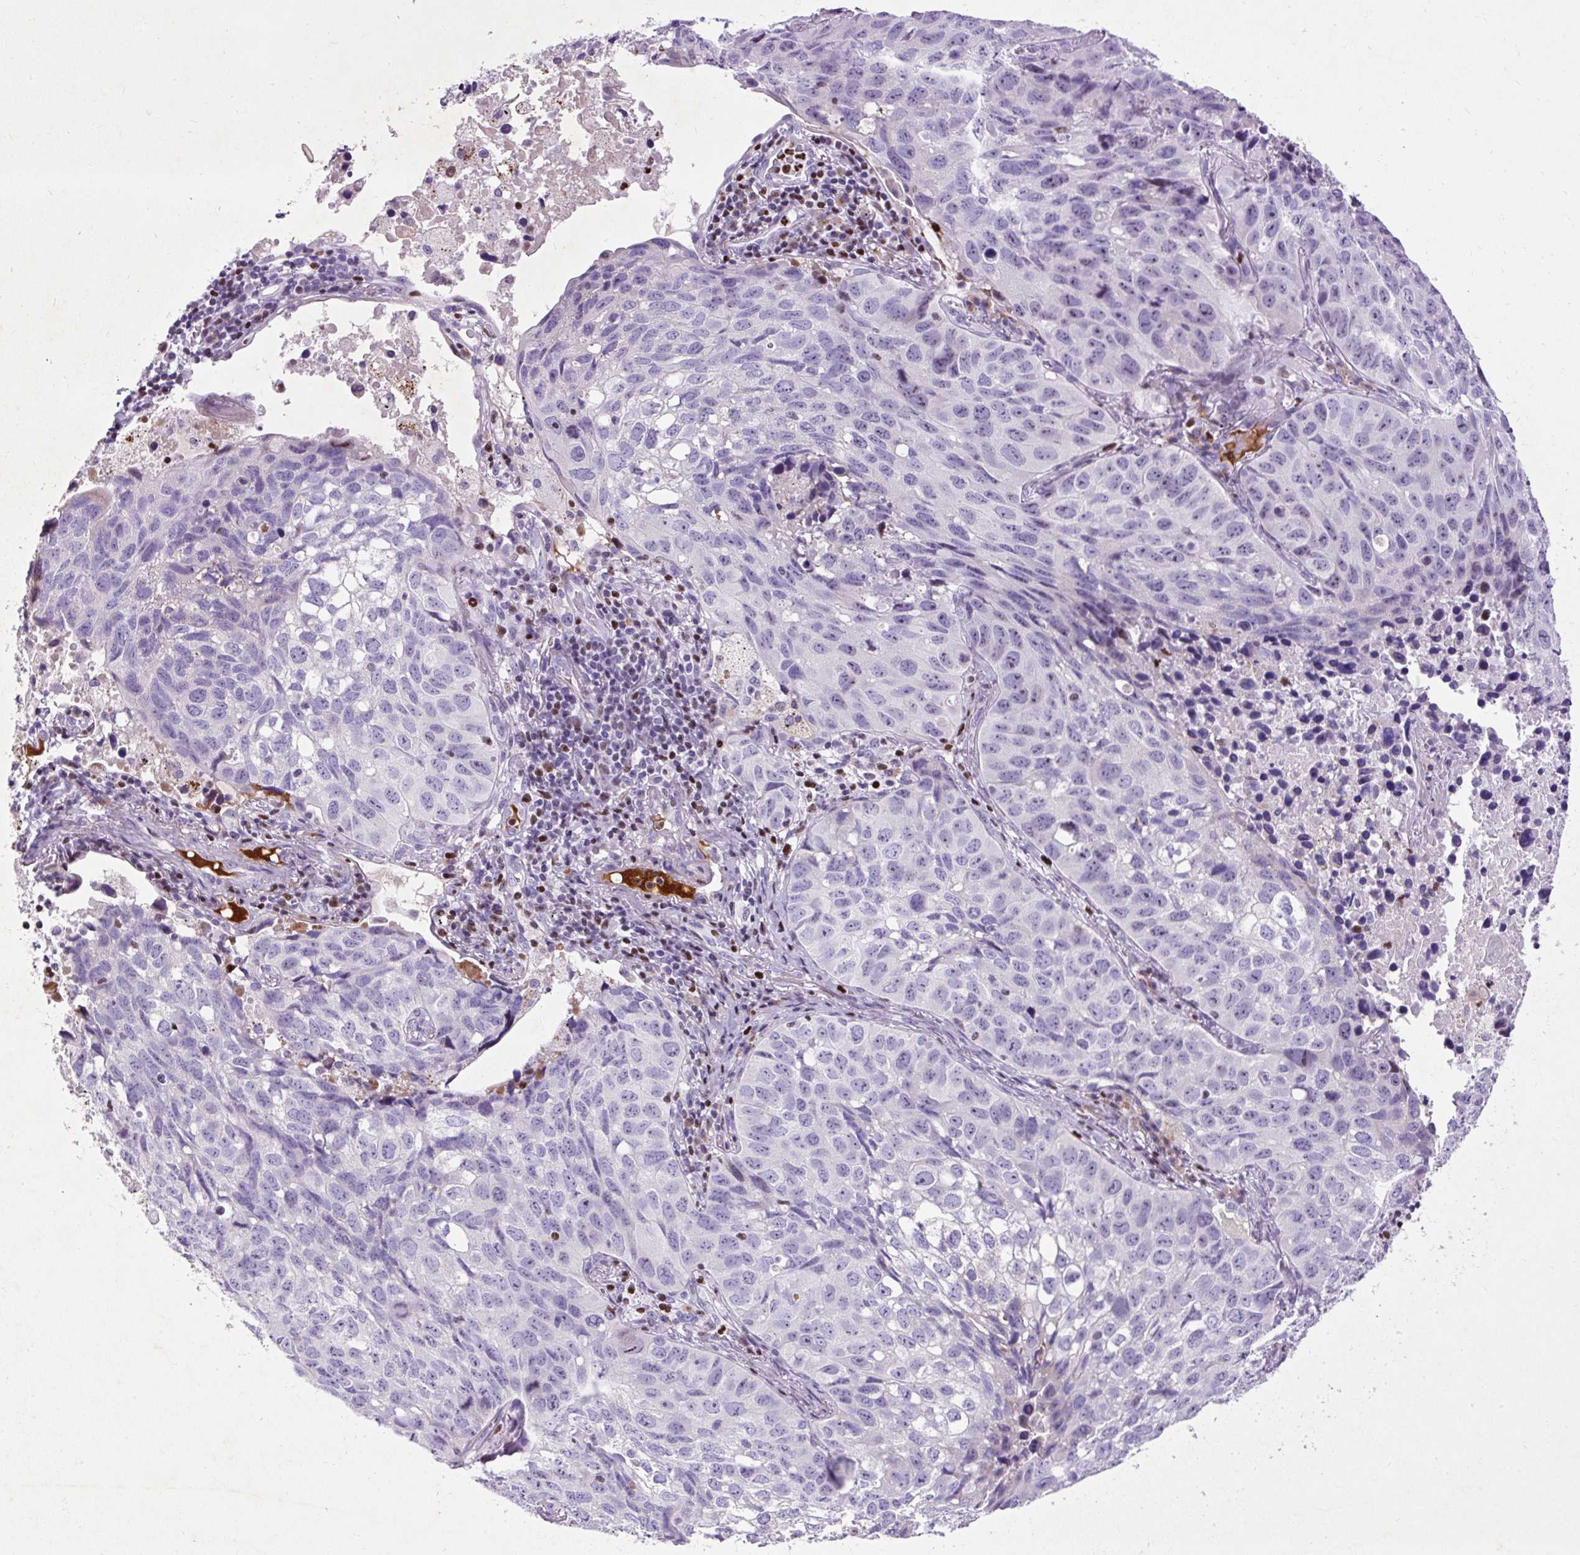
{"staining": {"intensity": "negative", "quantity": "none", "location": "none"}, "tissue": "lung cancer", "cell_type": "Tumor cells", "image_type": "cancer", "snomed": [{"axis": "morphology", "description": "Squamous cell carcinoma, NOS"}, {"axis": "topography", "description": "Lung"}], "caption": "Immunohistochemical staining of human lung cancer reveals no significant positivity in tumor cells.", "gene": "SPC24", "patient": {"sex": "male", "age": 60}}